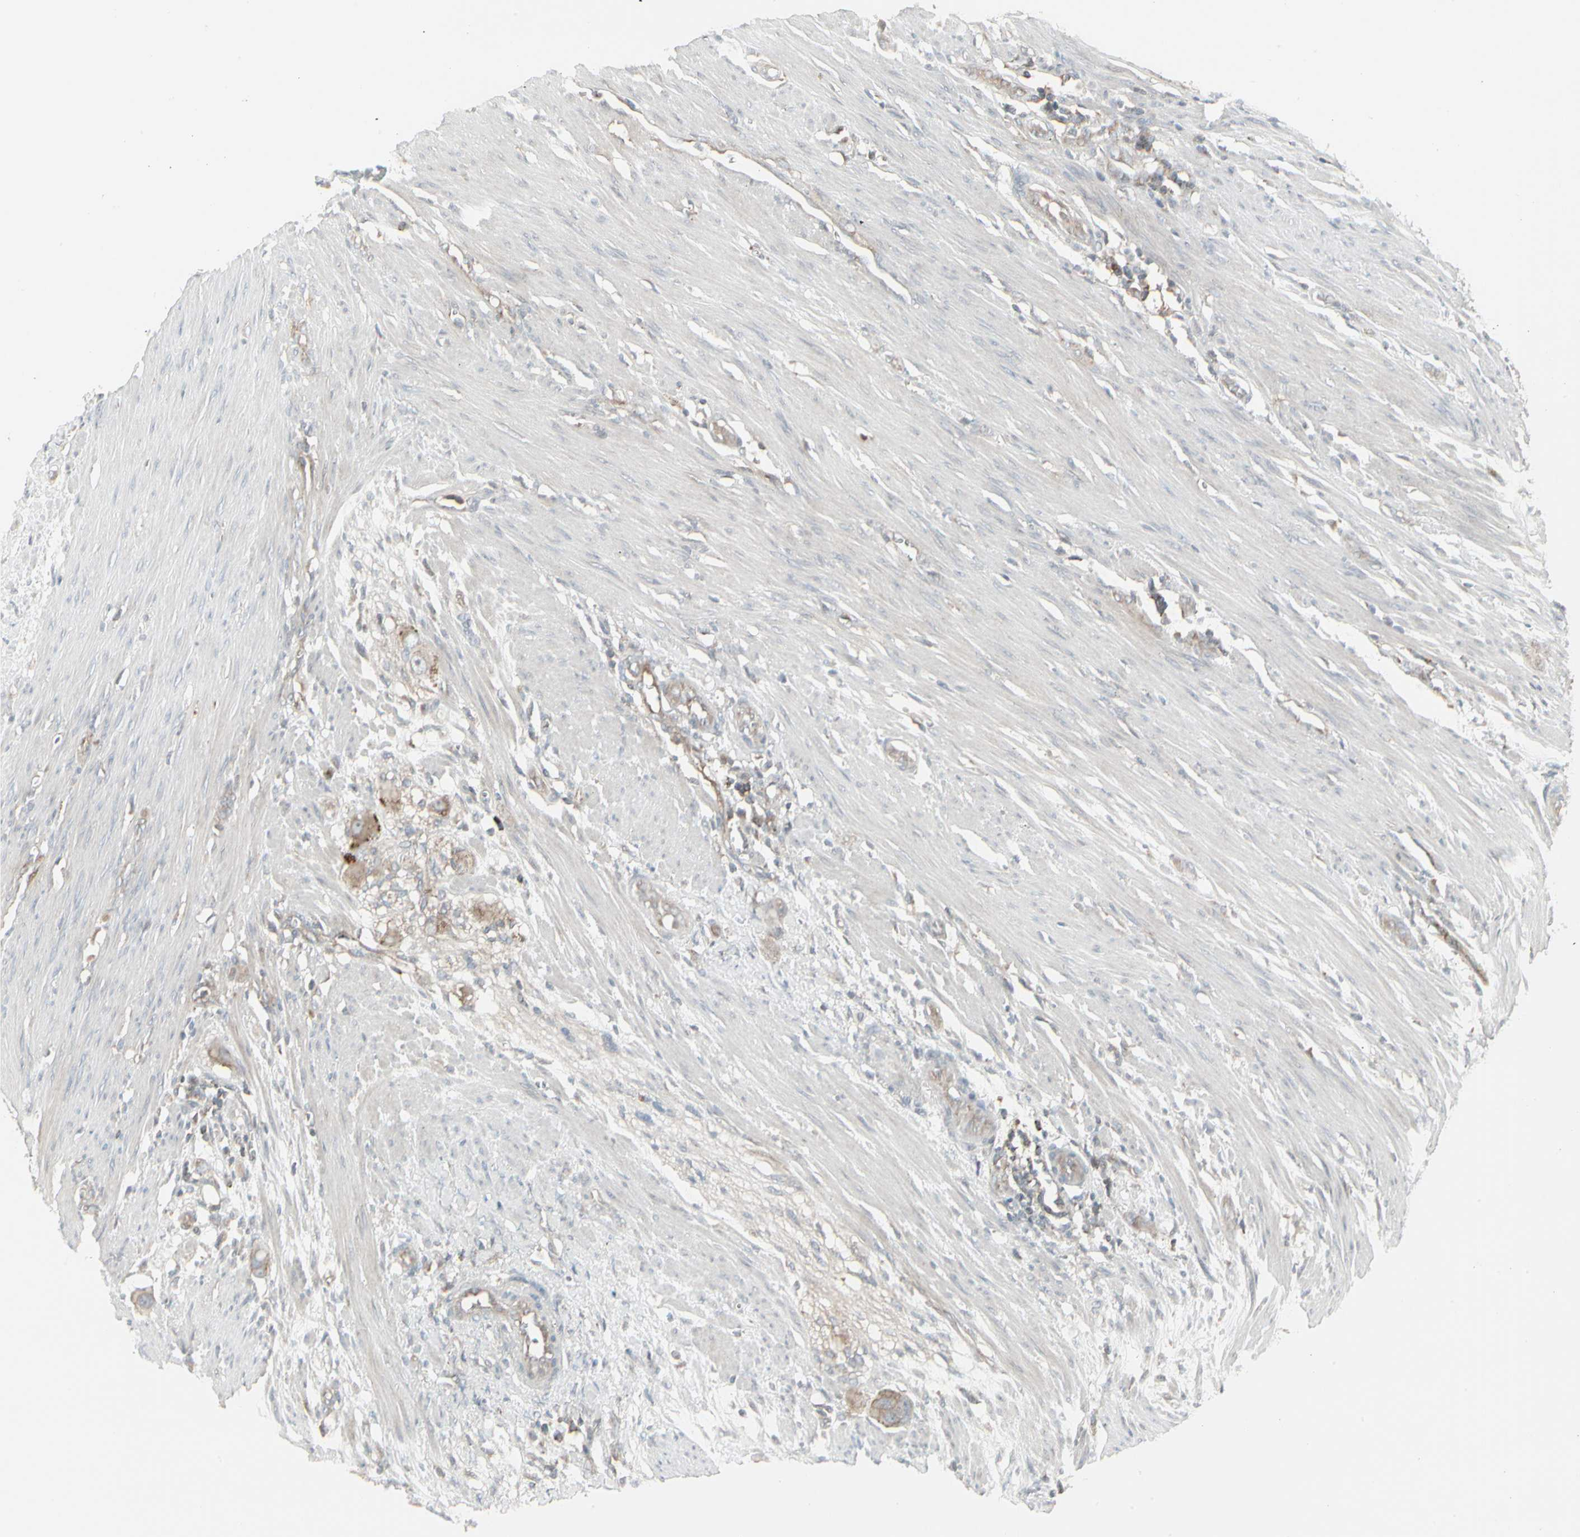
{"staining": {"intensity": "weak", "quantity": ">75%", "location": "cytoplasmic/membranous"}, "tissue": "colorectal cancer", "cell_type": "Tumor cells", "image_type": "cancer", "snomed": [{"axis": "morphology", "description": "Adenocarcinoma, NOS"}, {"axis": "topography", "description": "Colon"}], "caption": "Colorectal cancer was stained to show a protein in brown. There is low levels of weak cytoplasmic/membranous positivity in approximately >75% of tumor cells.", "gene": "EPS15", "patient": {"sex": "female", "age": 57}}